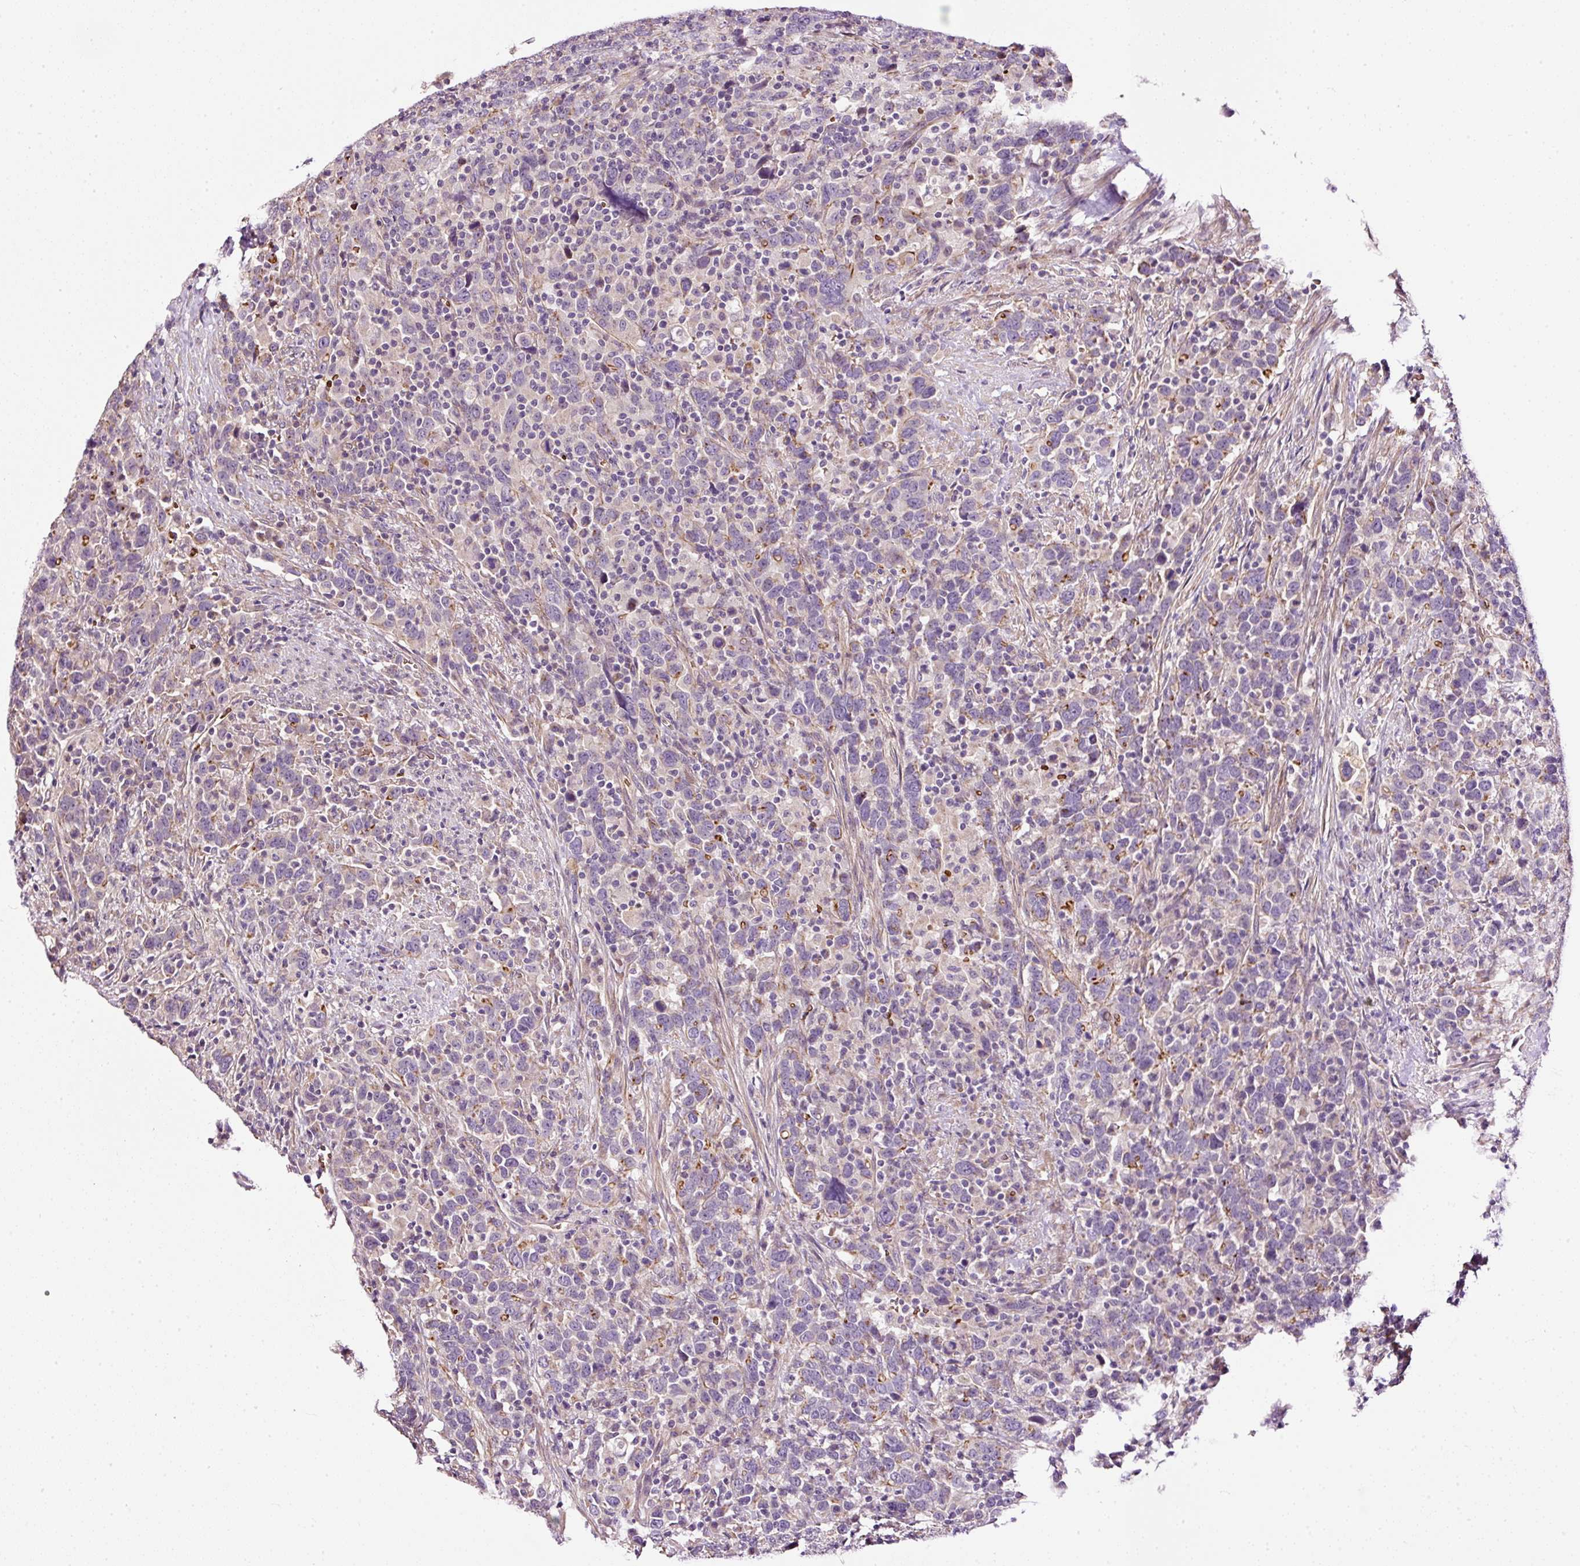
{"staining": {"intensity": "negative", "quantity": "none", "location": "none"}, "tissue": "urothelial cancer", "cell_type": "Tumor cells", "image_type": "cancer", "snomed": [{"axis": "morphology", "description": "Urothelial carcinoma, High grade"}, {"axis": "topography", "description": "Urinary bladder"}], "caption": "This is a micrograph of immunohistochemistry staining of urothelial carcinoma (high-grade), which shows no expression in tumor cells.", "gene": "USHBP1", "patient": {"sex": "male", "age": 61}}